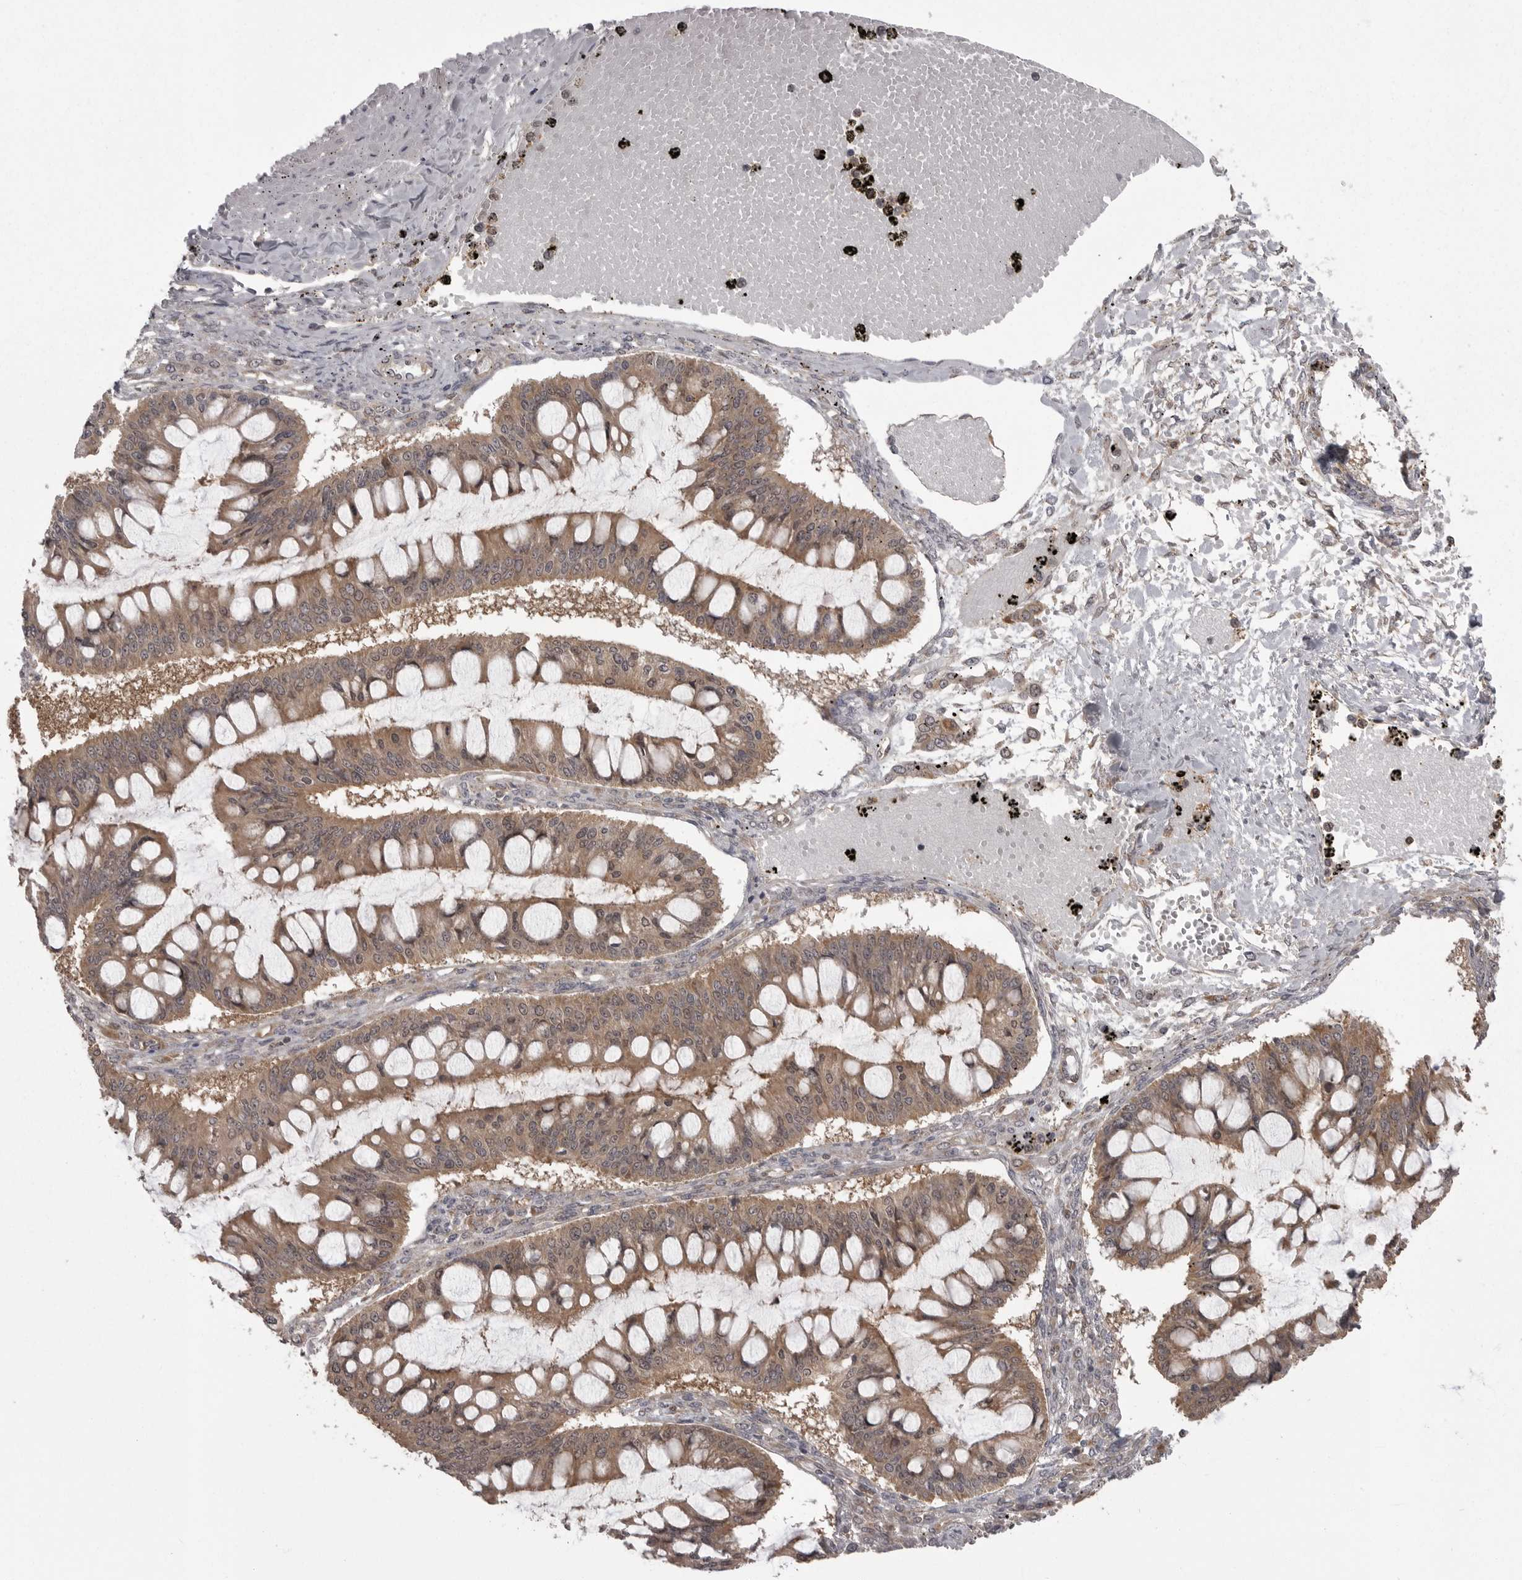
{"staining": {"intensity": "moderate", "quantity": ">75%", "location": "cytoplasmic/membranous"}, "tissue": "ovarian cancer", "cell_type": "Tumor cells", "image_type": "cancer", "snomed": [{"axis": "morphology", "description": "Cystadenocarcinoma, mucinous, NOS"}, {"axis": "topography", "description": "Ovary"}], "caption": "This is an image of immunohistochemistry staining of mucinous cystadenocarcinoma (ovarian), which shows moderate expression in the cytoplasmic/membranous of tumor cells.", "gene": "STK24", "patient": {"sex": "female", "age": 73}}